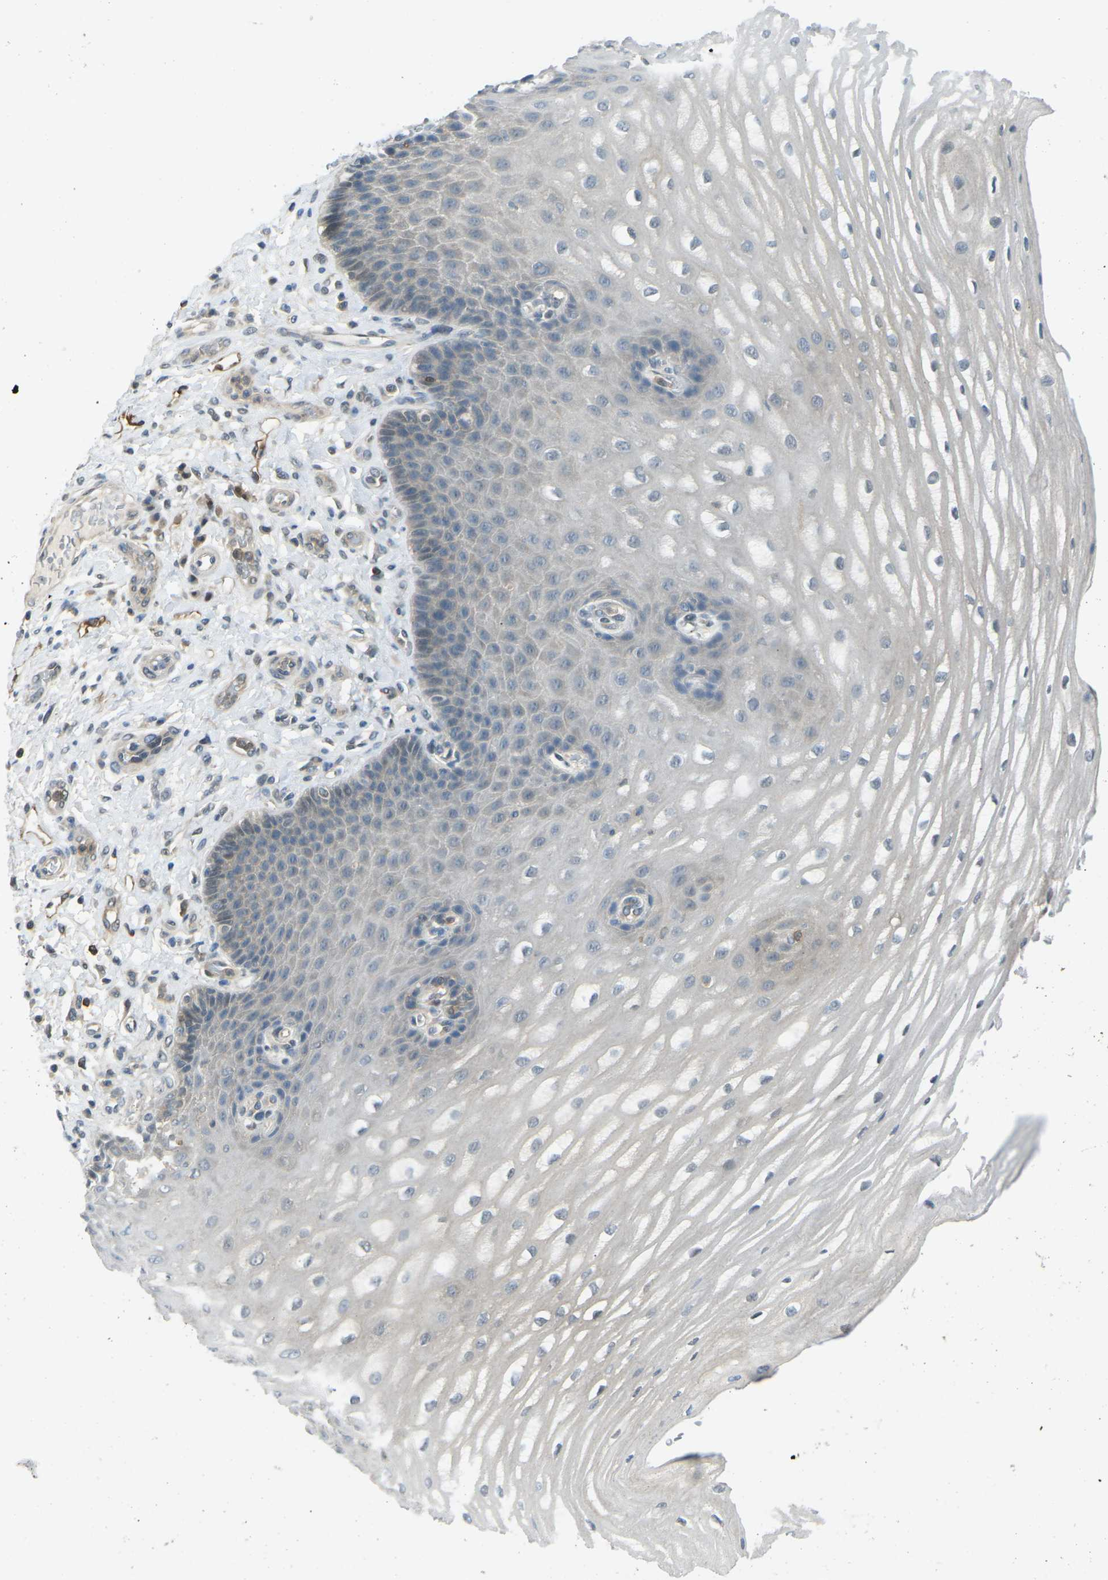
{"staining": {"intensity": "weak", "quantity": "<25%", "location": "cytoplasmic/membranous"}, "tissue": "esophagus", "cell_type": "Squamous epithelial cells", "image_type": "normal", "snomed": [{"axis": "morphology", "description": "Normal tissue, NOS"}, {"axis": "topography", "description": "Esophagus"}], "caption": "Protein analysis of unremarkable esophagus displays no significant expression in squamous epithelial cells. (DAB (3,3'-diaminobenzidine) IHC with hematoxylin counter stain).", "gene": "PIEZO2", "patient": {"sex": "male", "age": 54}}